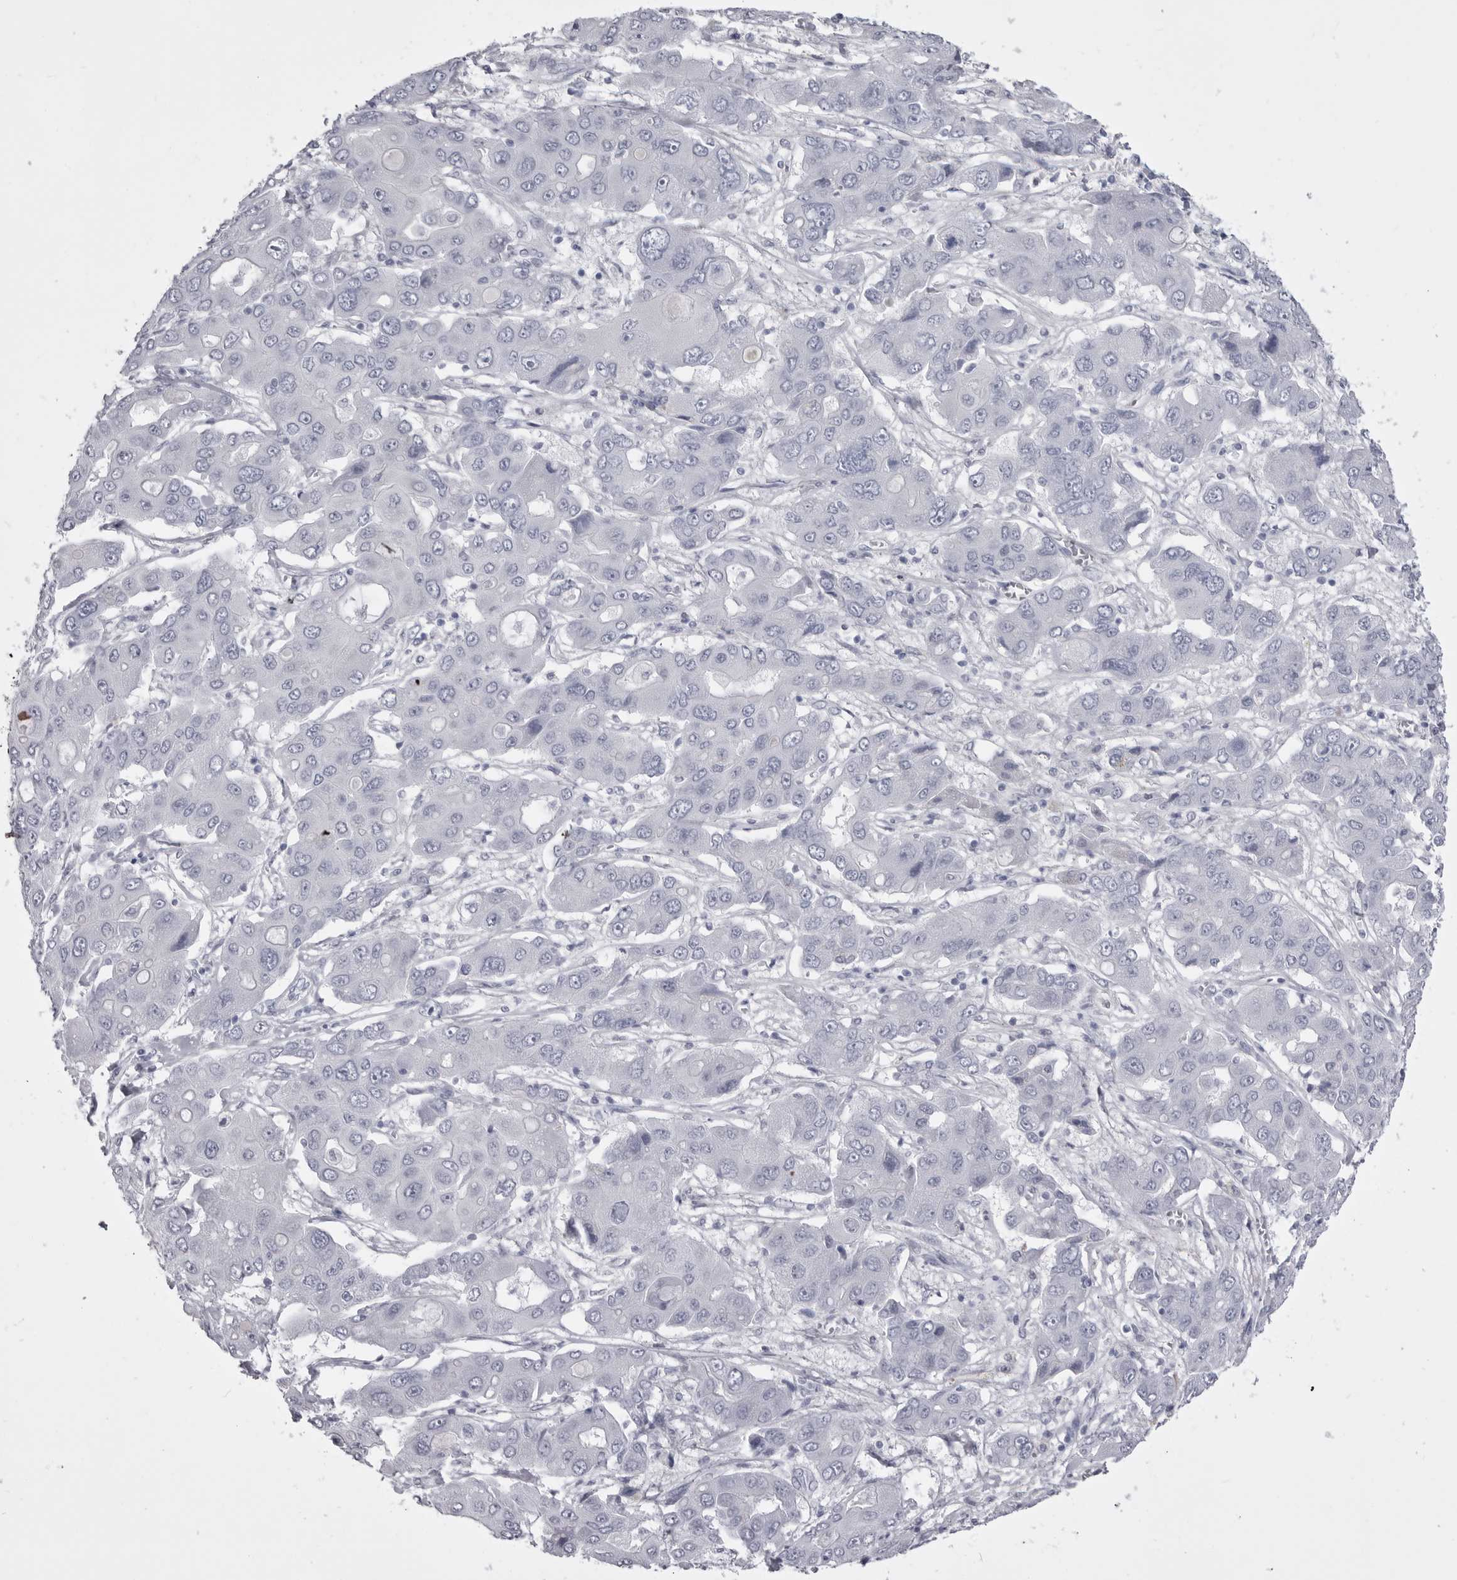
{"staining": {"intensity": "negative", "quantity": "none", "location": "none"}, "tissue": "liver cancer", "cell_type": "Tumor cells", "image_type": "cancer", "snomed": [{"axis": "morphology", "description": "Cholangiocarcinoma"}, {"axis": "topography", "description": "Liver"}], "caption": "Liver cancer stained for a protein using IHC shows no staining tumor cells.", "gene": "ANK2", "patient": {"sex": "male", "age": 67}}